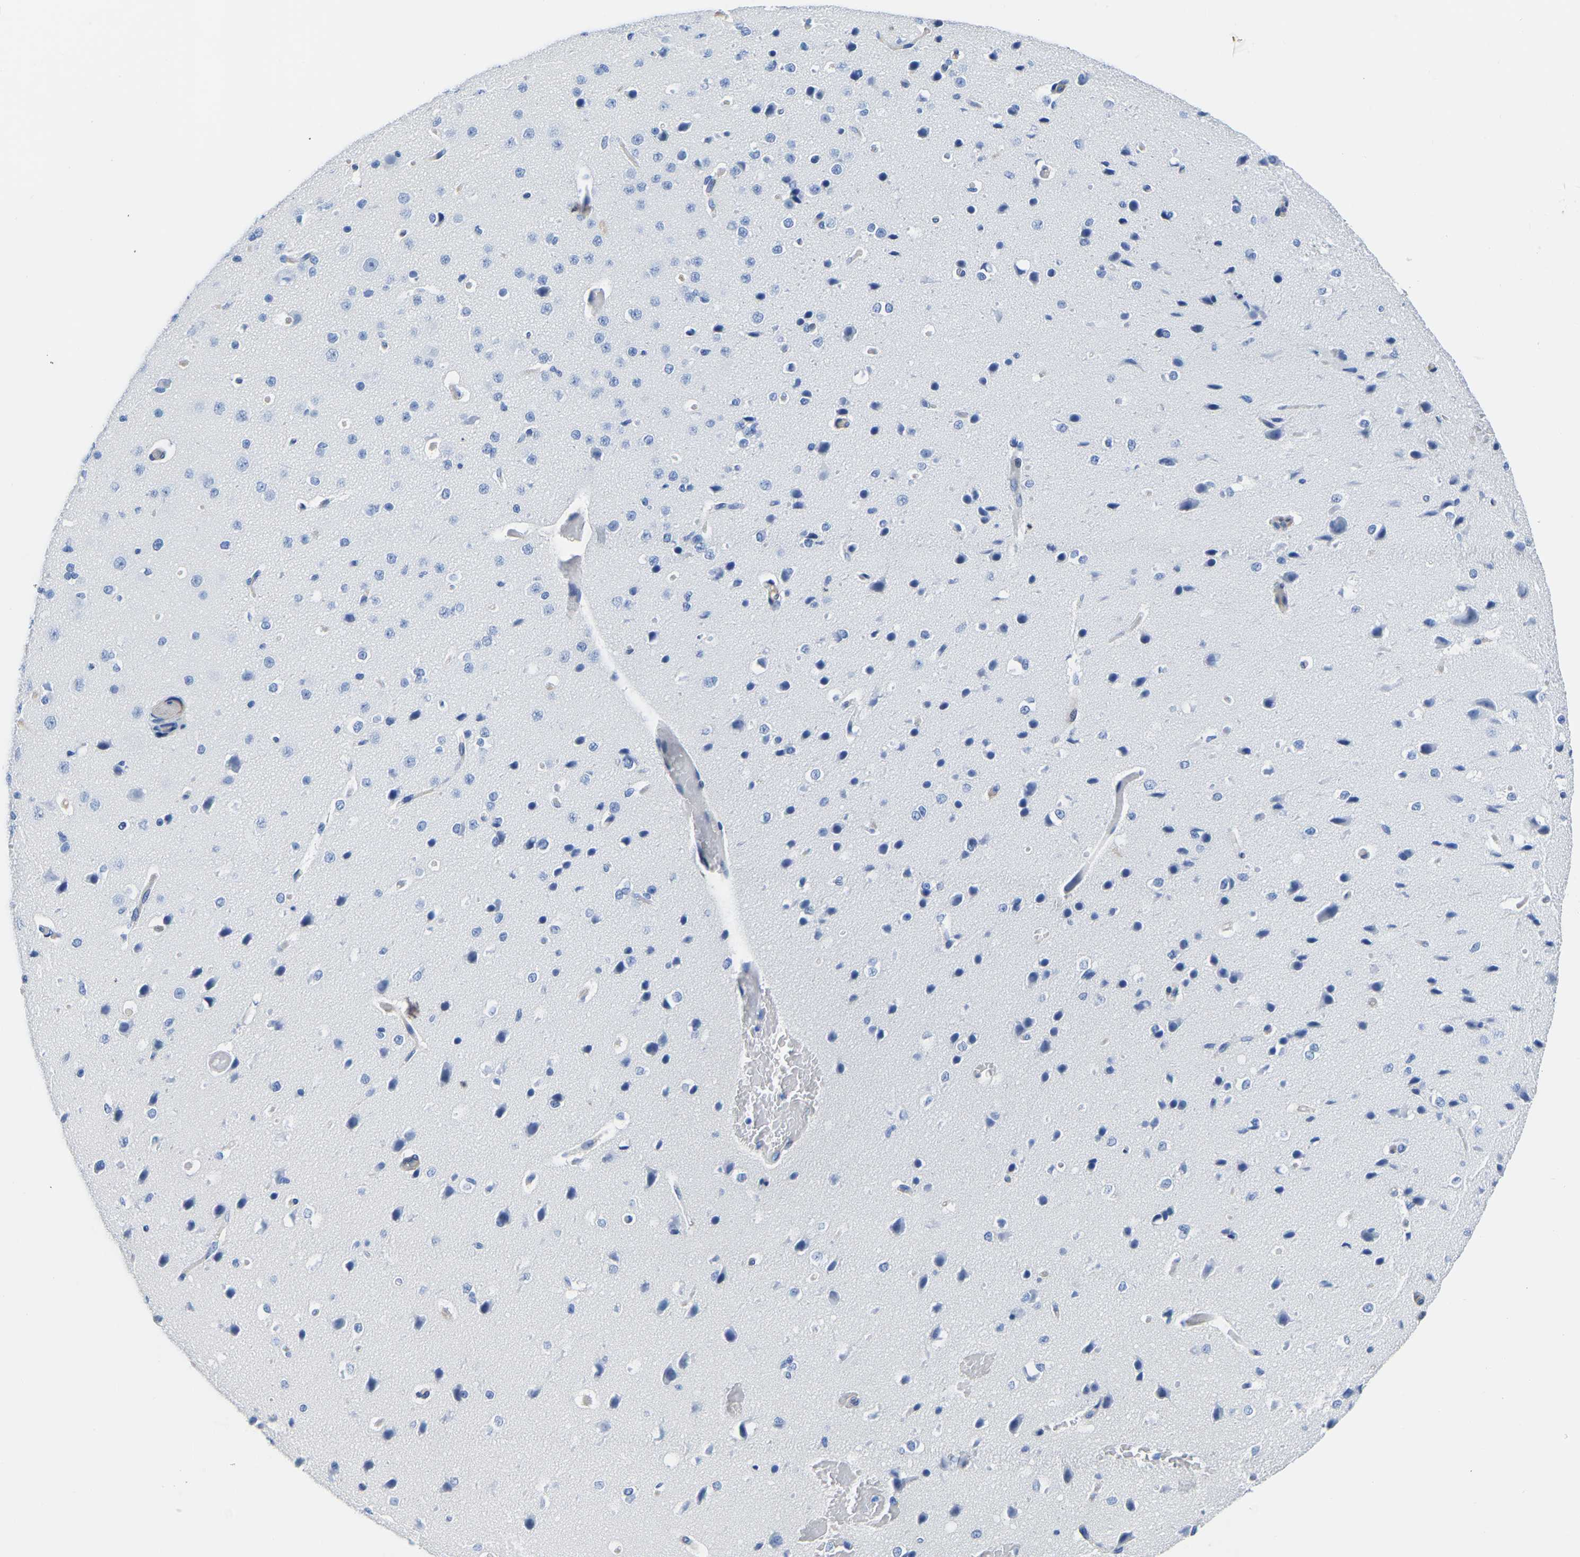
{"staining": {"intensity": "negative", "quantity": "none", "location": "none"}, "tissue": "cerebral cortex", "cell_type": "Endothelial cells", "image_type": "normal", "snomed": [{"axis": "morphology", "description": "Normal tissue, NOS"}, {"axis": "morphology", "description": "Developmental malformation"}, {"axis": "topography", "description": "Cerebral cortex"}], "caption": "DAB (3,3'-diaminobenzidine) immunohistochemical staining of unremarkable human cerebral cortex shows no significant expression in endothelial cells. (DAB immunohistochemistry (IHC) with hematoxylin counter stain).", "gene": "SLC45A3", "patient": {"sex": "female", "age": 30}}